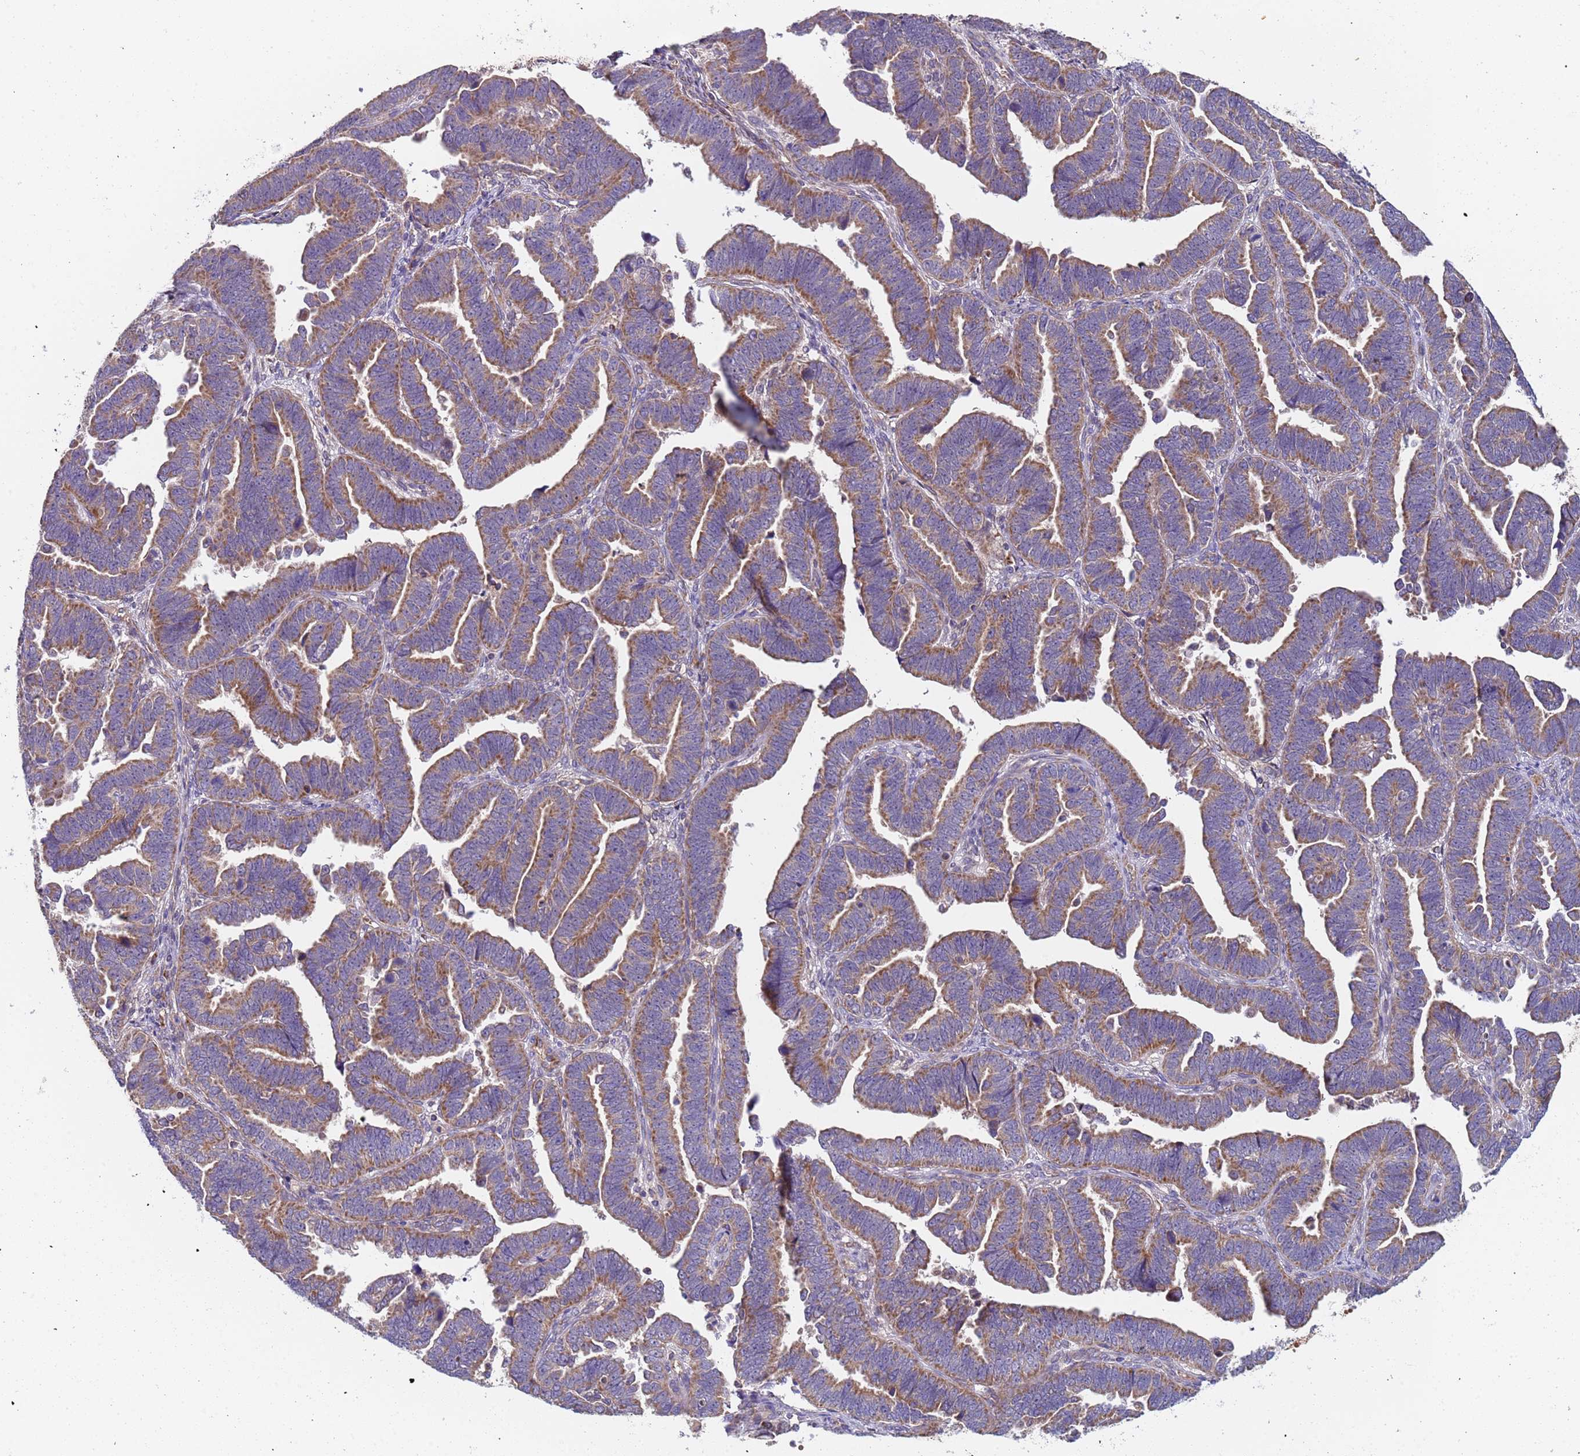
{"staining": {"intensity": "moderate", "quantity": "25%-75%", "location": "cytoplasmic/membranous"}, "tissue": "endometrial cancer", "cell_type": "Tumor cells", "image_type": "cancer", "snomed": [{"axis": "morphology", "description": "Adenocarcinoma, NOS"}, {"axis": "topography", "description": "Endometrium"}], "caption": "The histopathology image reveals a brown stain indicating the presence of a protein in the cytoplasmic/membranous of tumor cells in adenocarcinoma (endometrial).", "gene": "TMEM126A", "patient": {"sex": "female", "age": 75}}